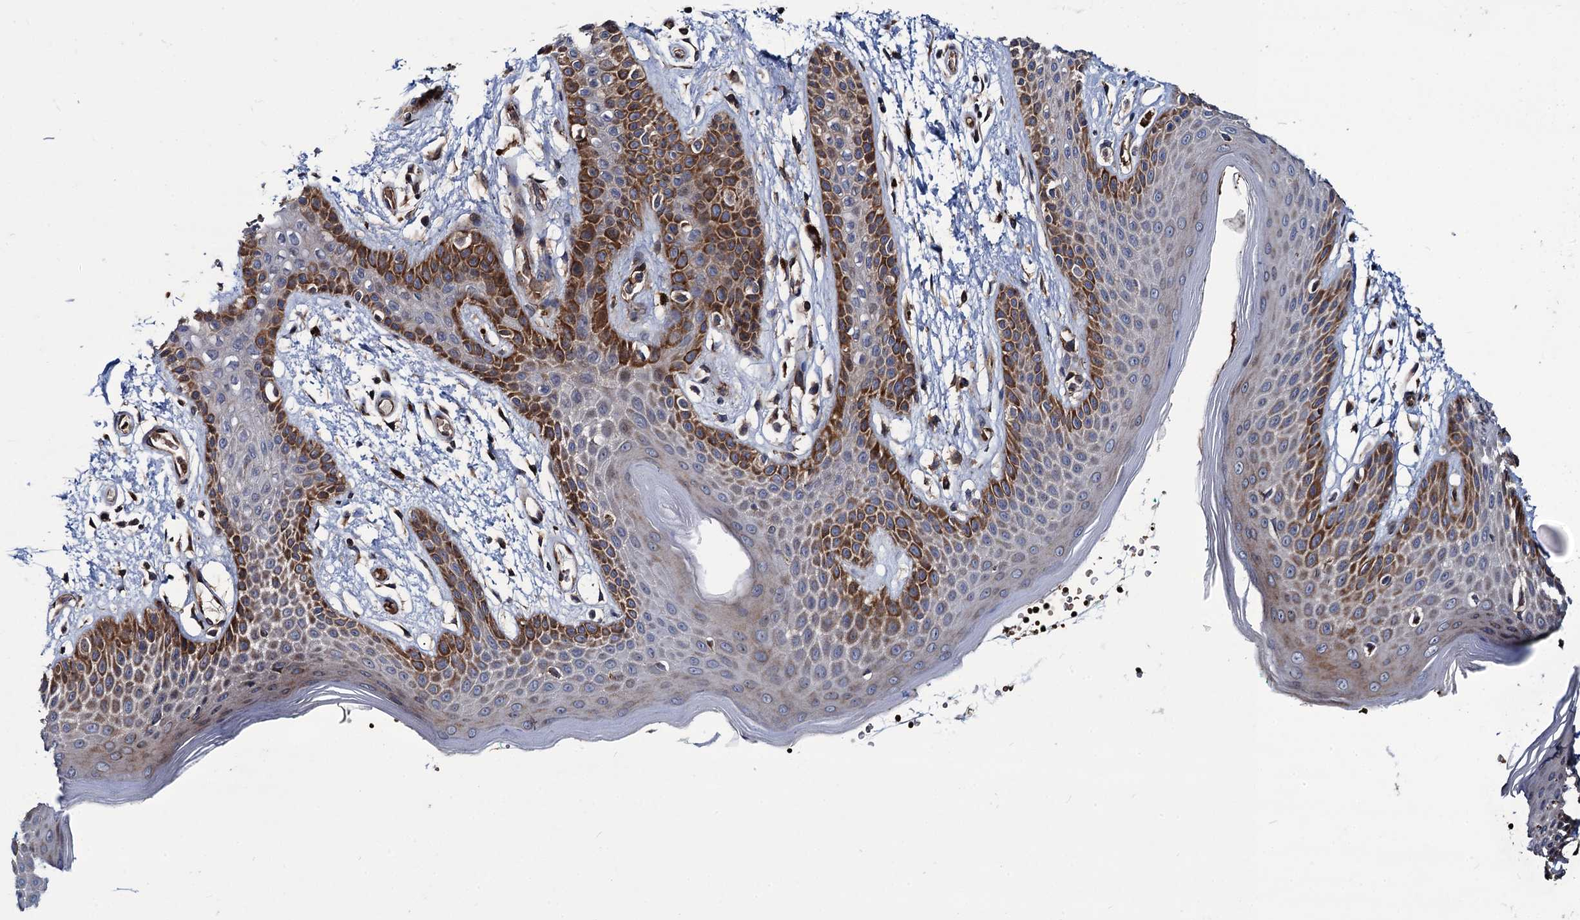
{"staining": {"intensity": "strong", "quantity": "25%-75%", "location": "cytoplasmic/membranous"}, "tissue": "skin", "cell_type": "Epidermal cells", "image_type": "normal", "snomed": [{"axis": "morphology", "description": "Normal tissue, NOS"}, {"axis": "topography", "description": "Anal"}], "caption": "DAB (3,3'-diaminobenzidine) immunohistochemical staining of unremarkable skin demonstrates strong cytoplasmic/membranous protein staining in approximately 25%-75% of epidermal cells.", "gene": "KXD1", "patient": {"sex": "male", "age": 74}}